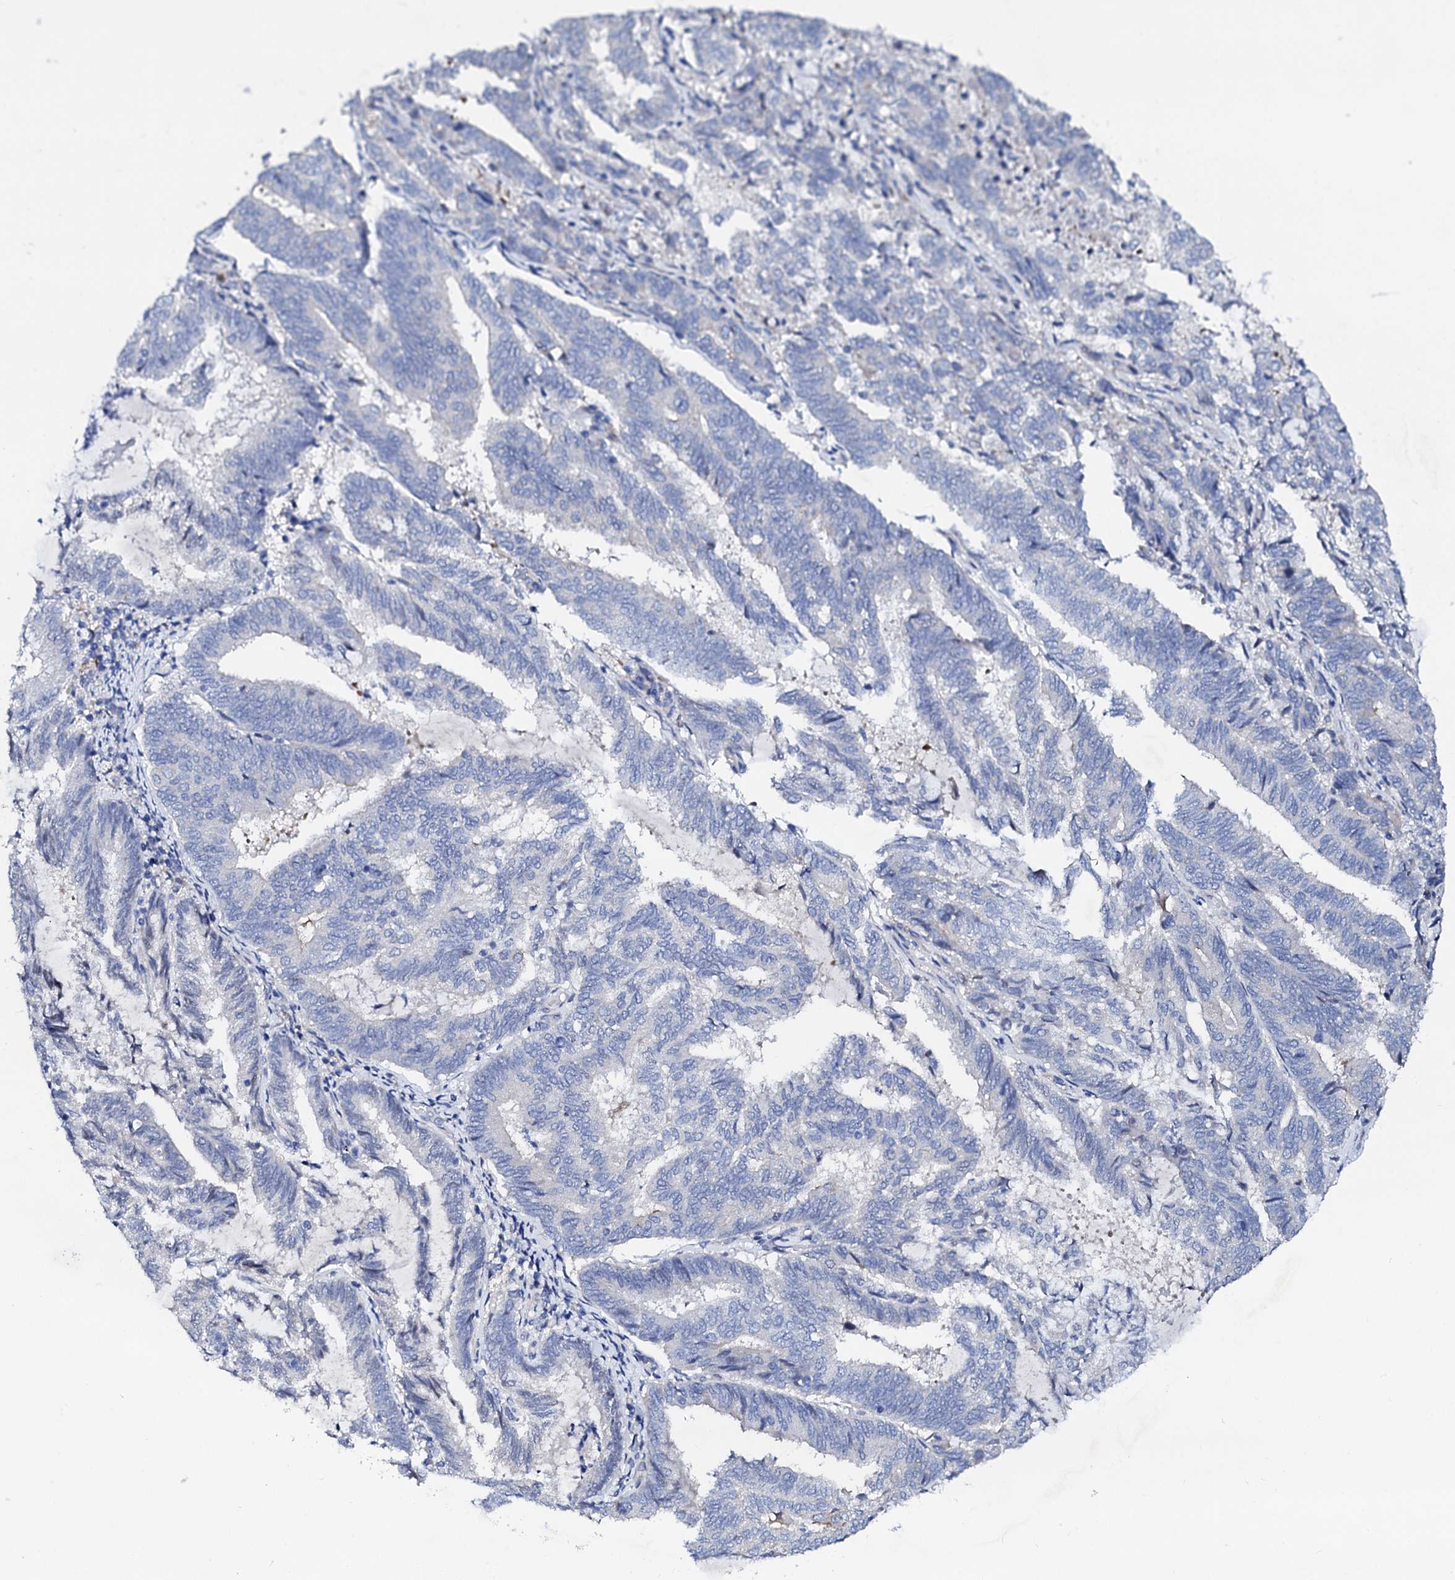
{"staining": {"intensity": "negative", "quantity": "none", "location": "none"}, "tissue": "endometrial cancer", "cell_type": "Tumor cells", "image_type": "cancer", "snomed": [{"axis": "morphology", "description": "Adenocarcinoma, NOS"}, {"axis": "topography", "description": "Endometrium"}], "caption": "Immunohistochemistry photomicrograph of human endometrial adenocarcinoma stained for a protein (brown), which displays no expression in tumor cells.", "gene": "TRDN", "patient": {"sex": "female", "age": 80}}